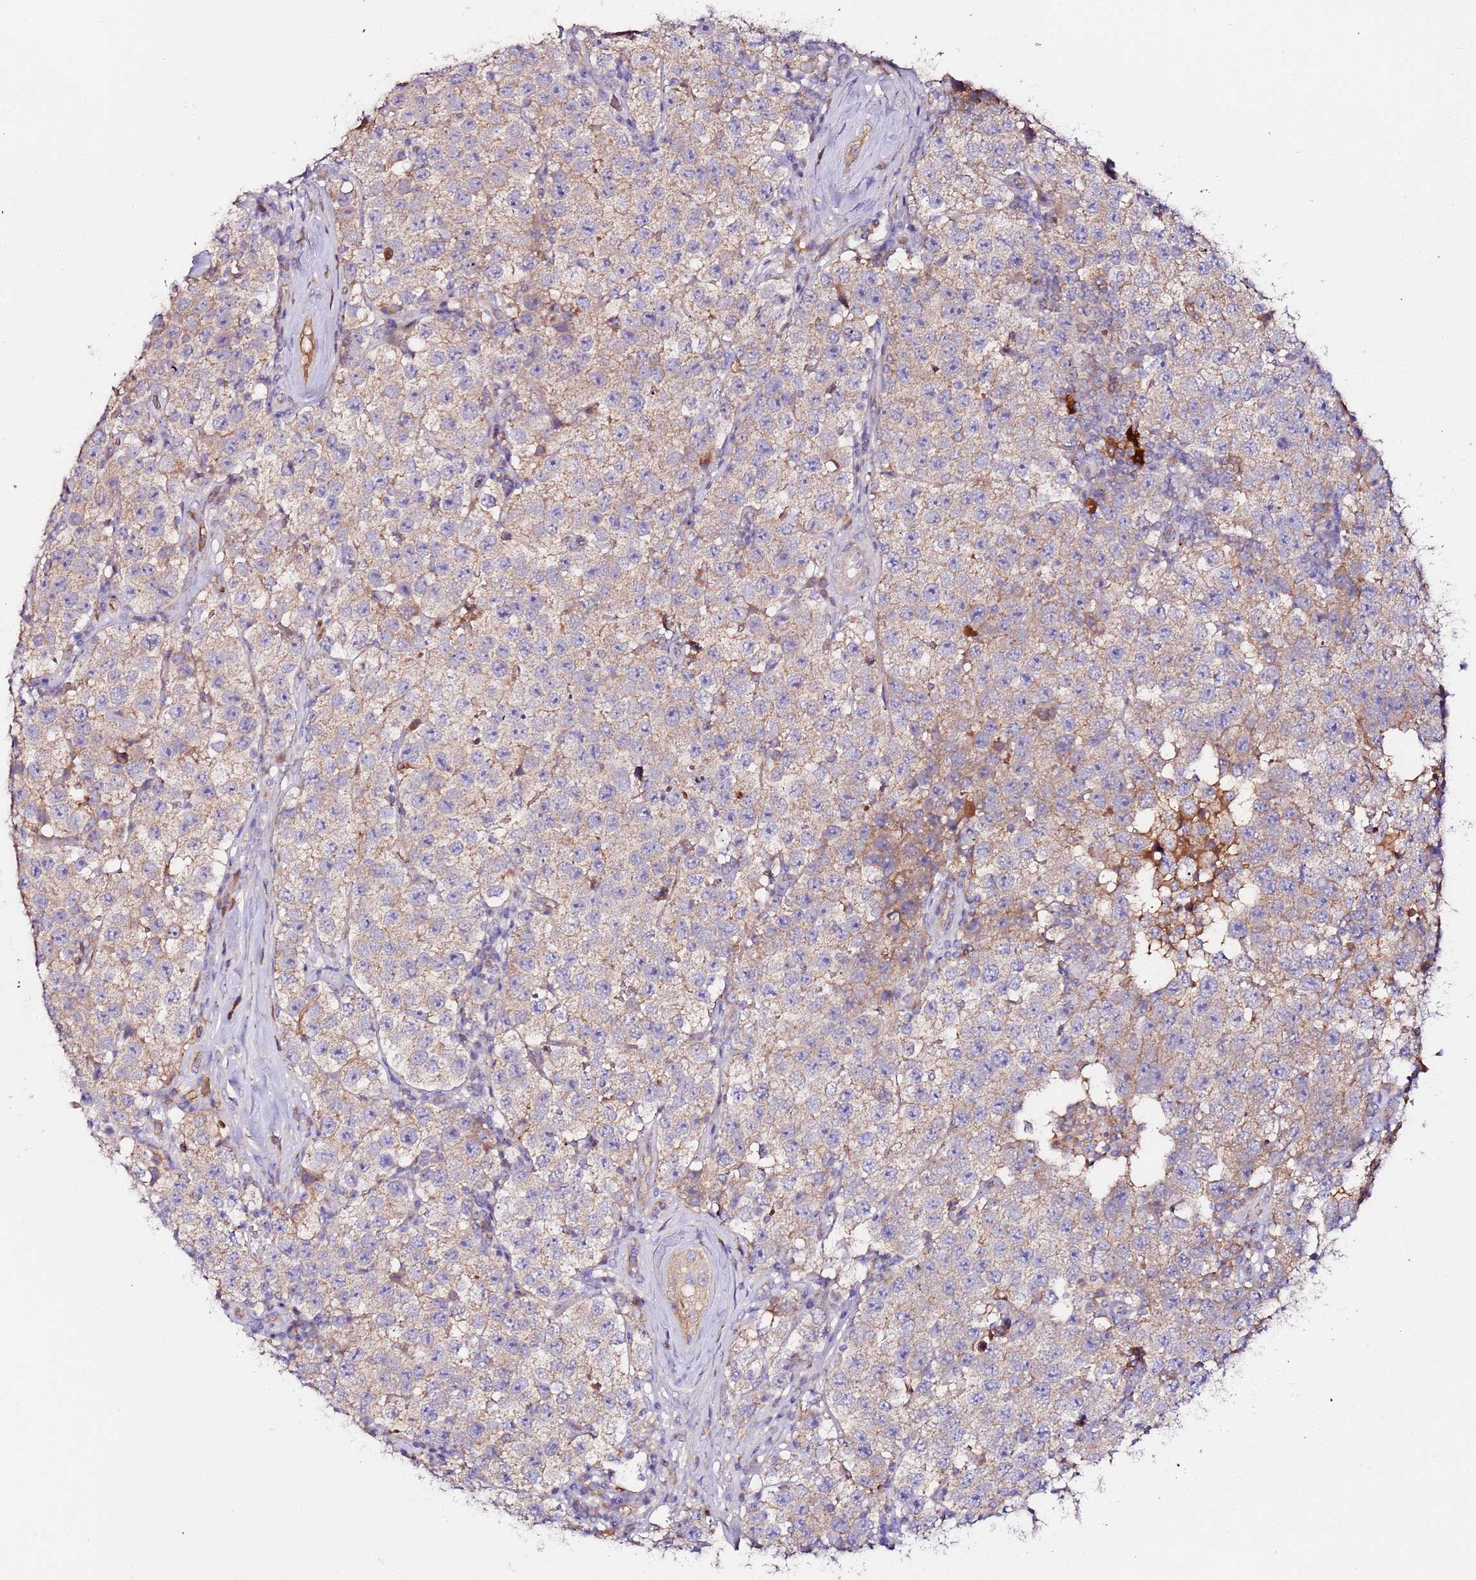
{"staining": {"intensity": "weak", "quantity": "25%-75%", "location": "cytoplasmic/membranous"}, "tissue": "testis cancer", "cell_type": "Tumor cells", "image_type": "cancer", "snomed": [{"axis": "morphology", "description": "Seminoma, NOS"}, {"axis": "topography", "description": "Testis"}], "caption": "Weak cytoplasmic/membranous protein staining is identified in about 25%-75% of tumor cells in testis cancer. The protein is shown in brown color, while the nuclei are stained blue.", "gene": "FLVCR1", "patient": {"sex": "male", "age": 34}}